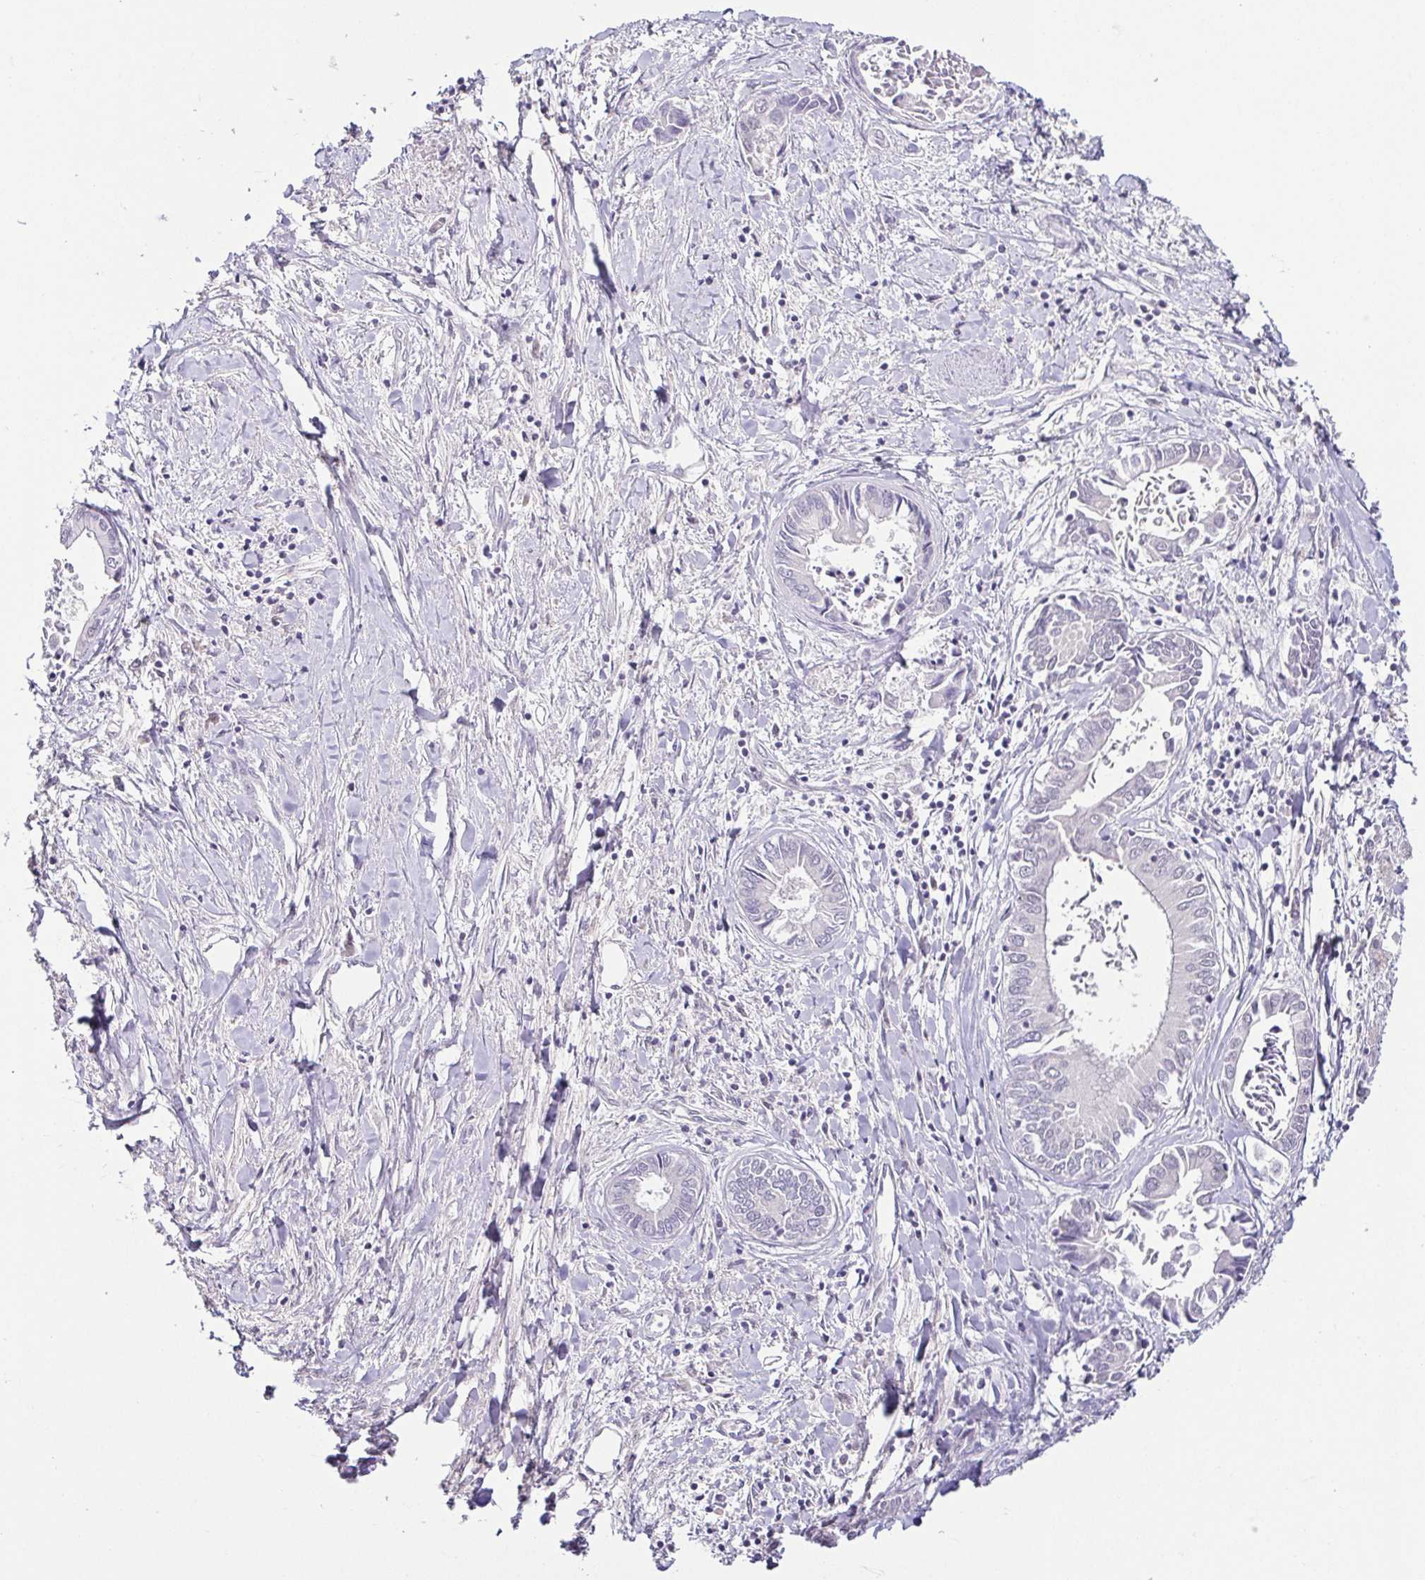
{"staining": {"intensity": "negative", "quantity": "none", "location": "none"}, "tissue": "liver cancer", "cell_type": "Tumor cells", "image_type": "cancer", "snomed": [{"axis": "morphology", "description": "Cholangiocarcinoma"}, {"axis": "topography", "description": "Liver"}], "caption": "Immunohistochemical staining of human liver cancer displays no significant expression in tumor cells. Nuclei are stained in blue.", "gene": "TCF3", "patient": {"sex": "male", "age": 66}}